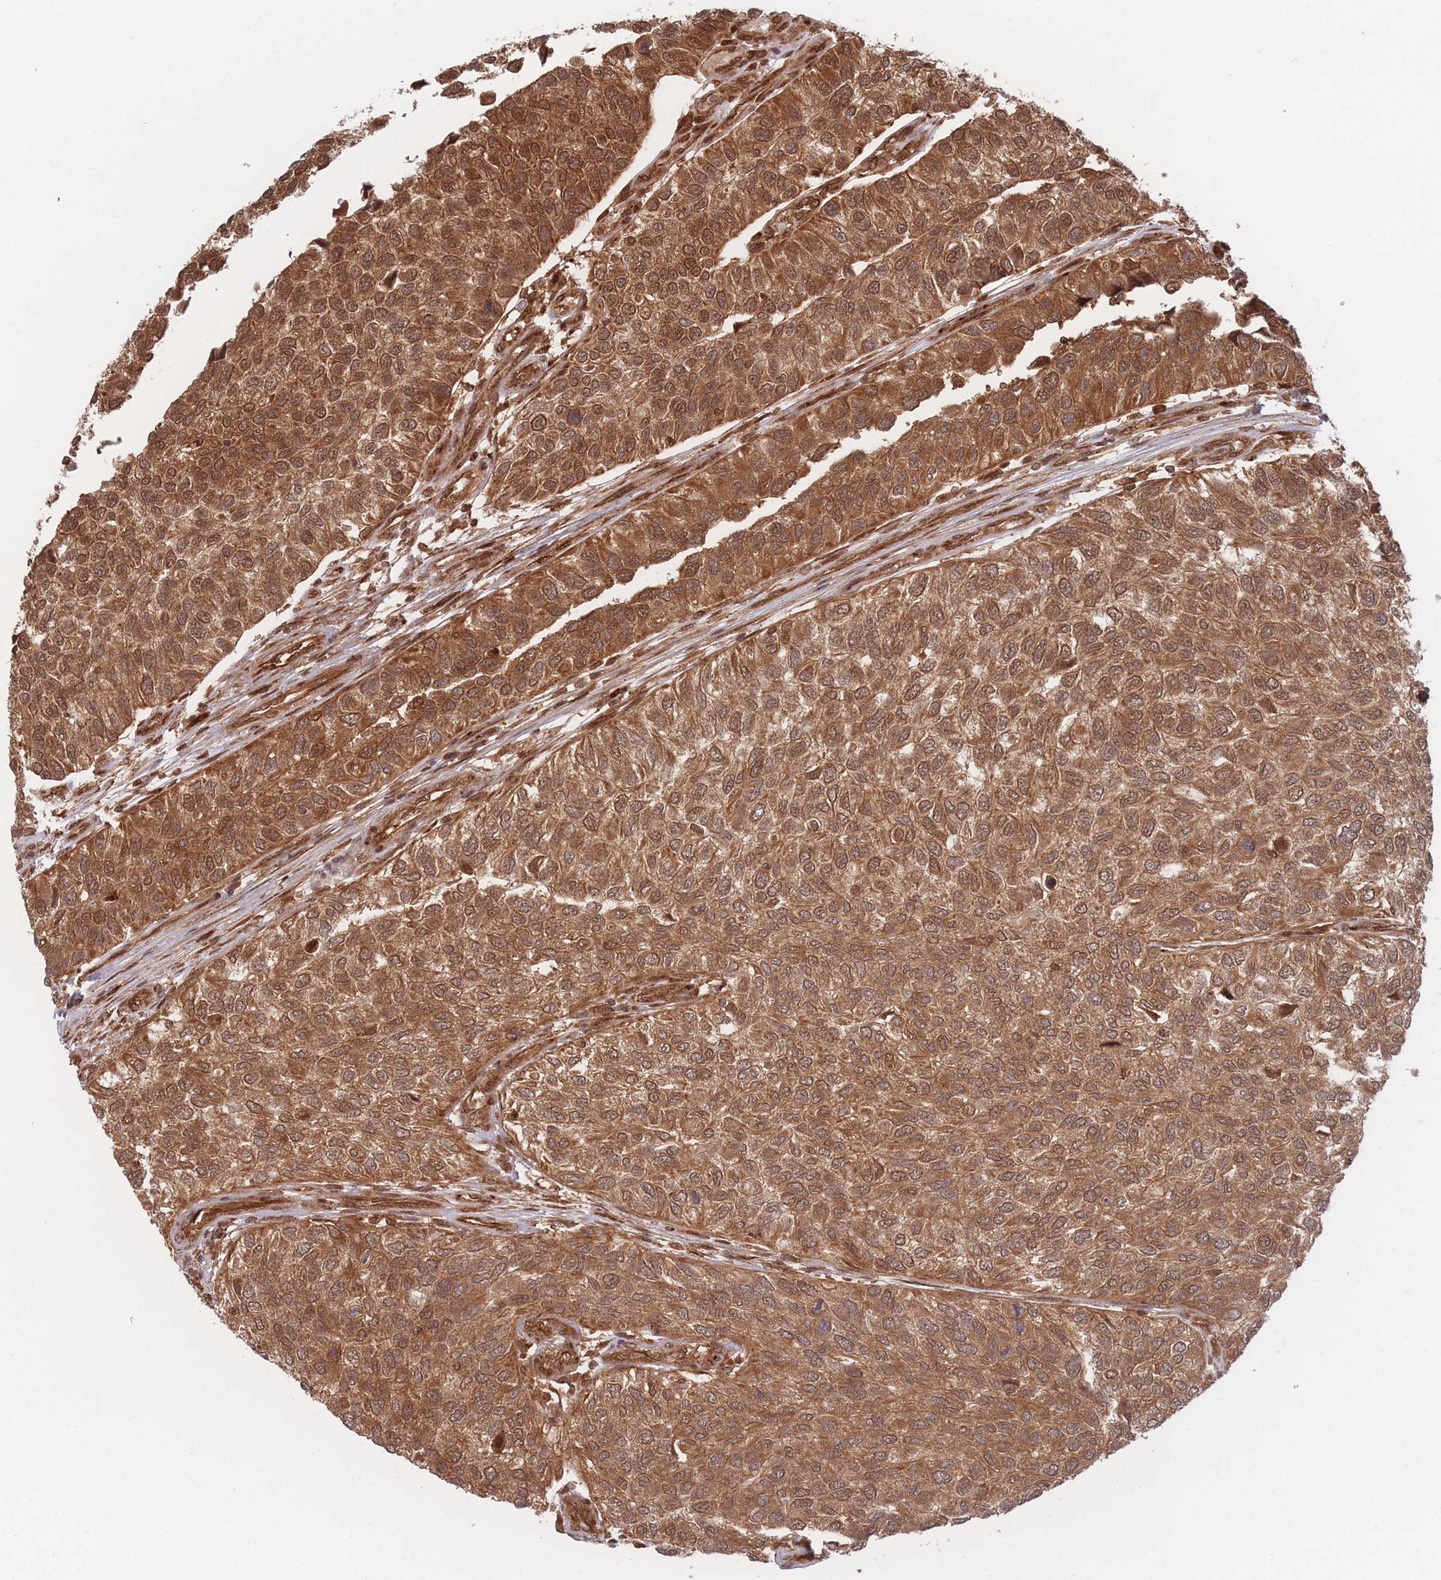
{"staining": {"intensity": "moderate", "quantity": ">75%", "location": "cytoplasmic/membranous,nuclear"}, "tissue": "urothelial cancer", "cell_type": "Tumor cells", "image_type": "cancer", "snomed": [{"axis": "morphology", "description": "Urothelial carcinoma, NOS"}, {"axis": "topography", "description": "Urinary bladder"}], "caption": "This image exhibits urothelial cancer stained with IHC to label a protein in brown. The cytoplasmic/membranous and nuclear of tumor cells show moderate positivity for the protein. Nuclei are counter-stained blue.", "gene": "PODXL2", "patient": {"sex": "male", "age": 55}}